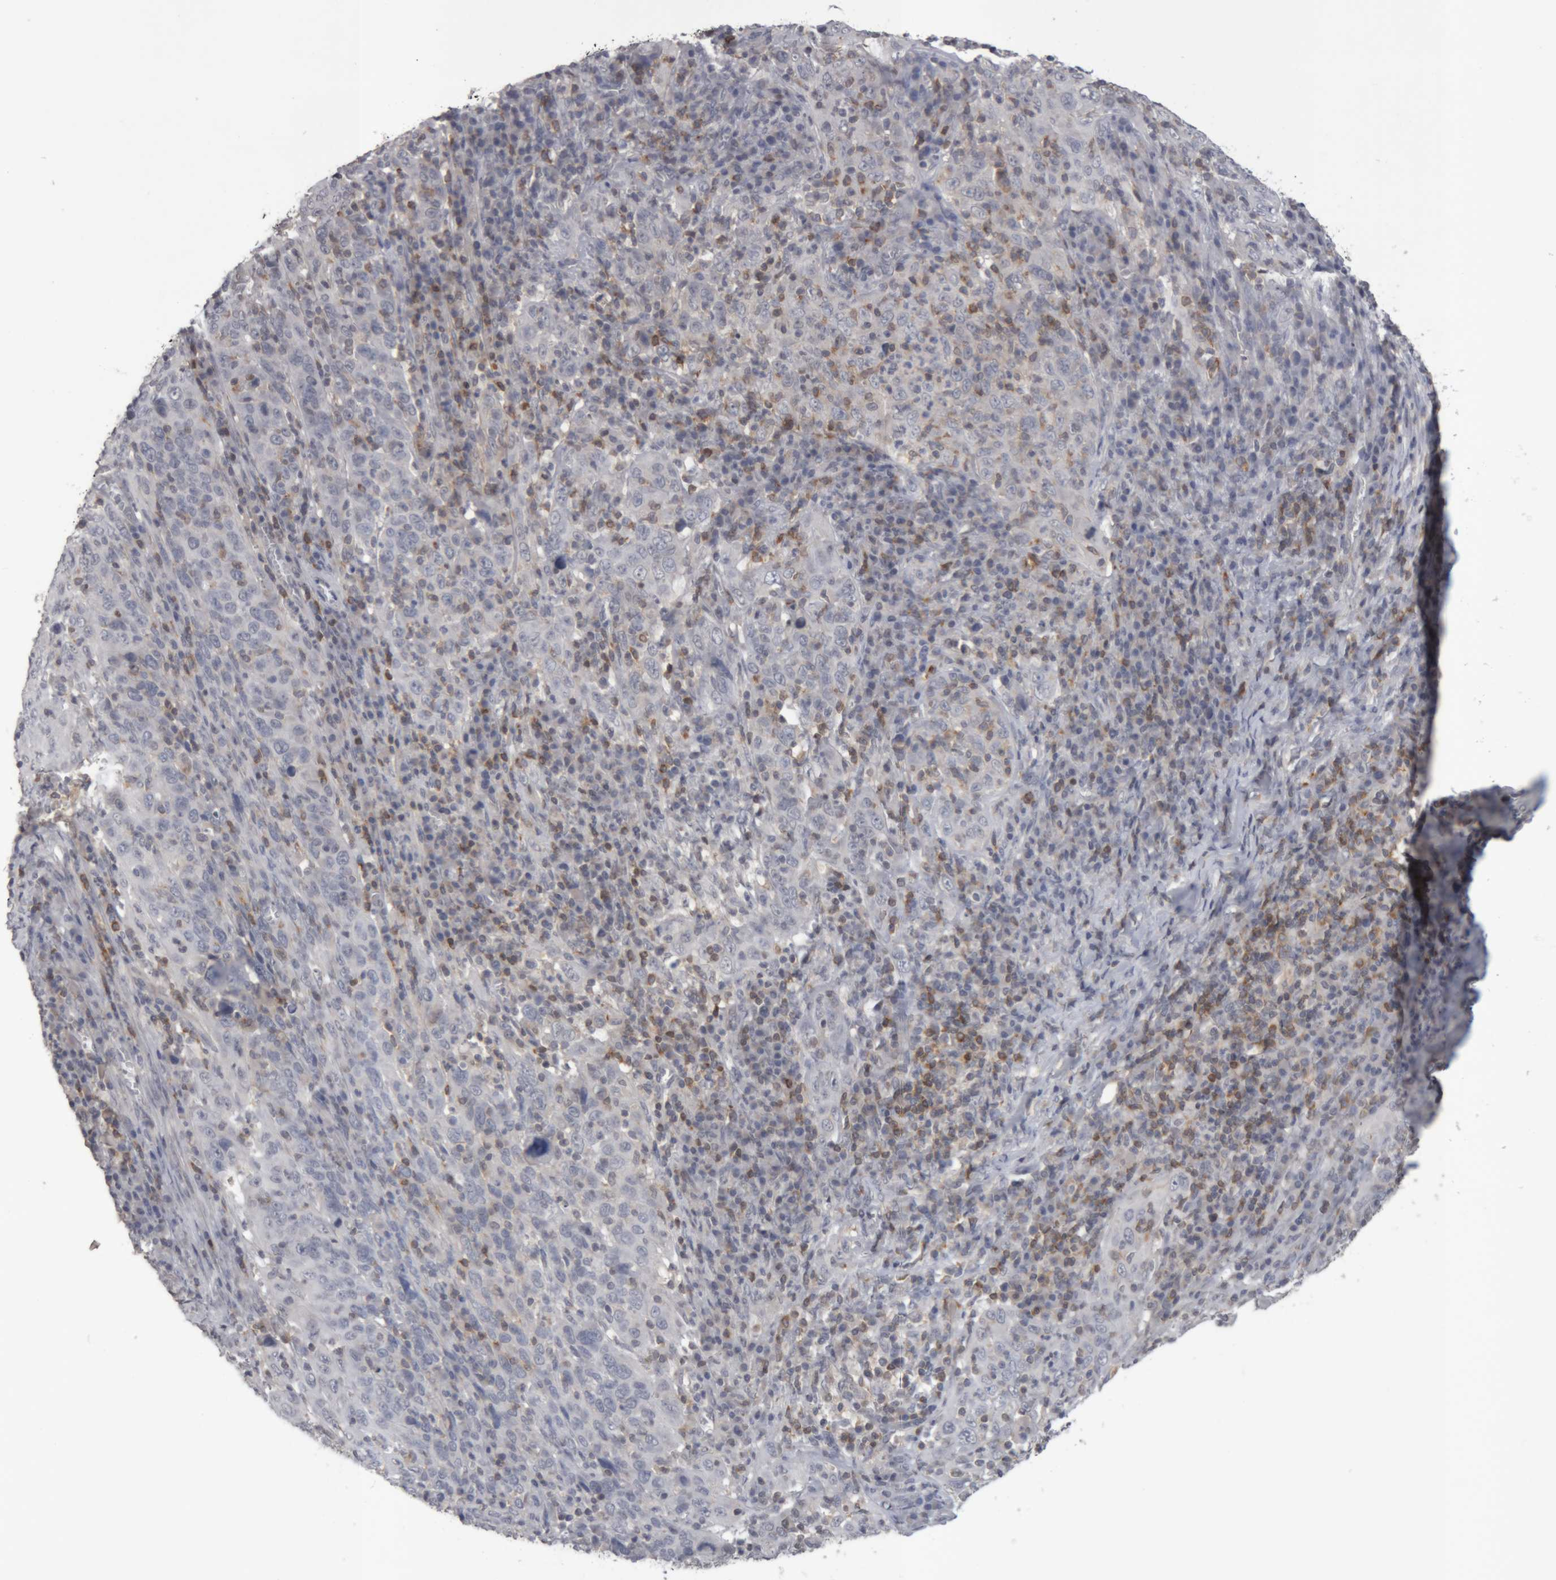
{"staining": {"intensity": "negative", "quantity": "none", "location": "none"}, "tissue": "cervical cancer", "cell_type": "Tumor cells", "image_type": "cancer", "snomed": [{"axis": "morphology", "description": "Squamous cell carcinoma, NOS"}, {"axis": "topography", "description": "Cervix"}], "caption": "This is a histopathology image of IHC staining of squamous cell carcinoma (cervical), which shows no staining in tumor cells.", "gene": "NFATC2", "patient": {"sex": "female", "age": 46}}